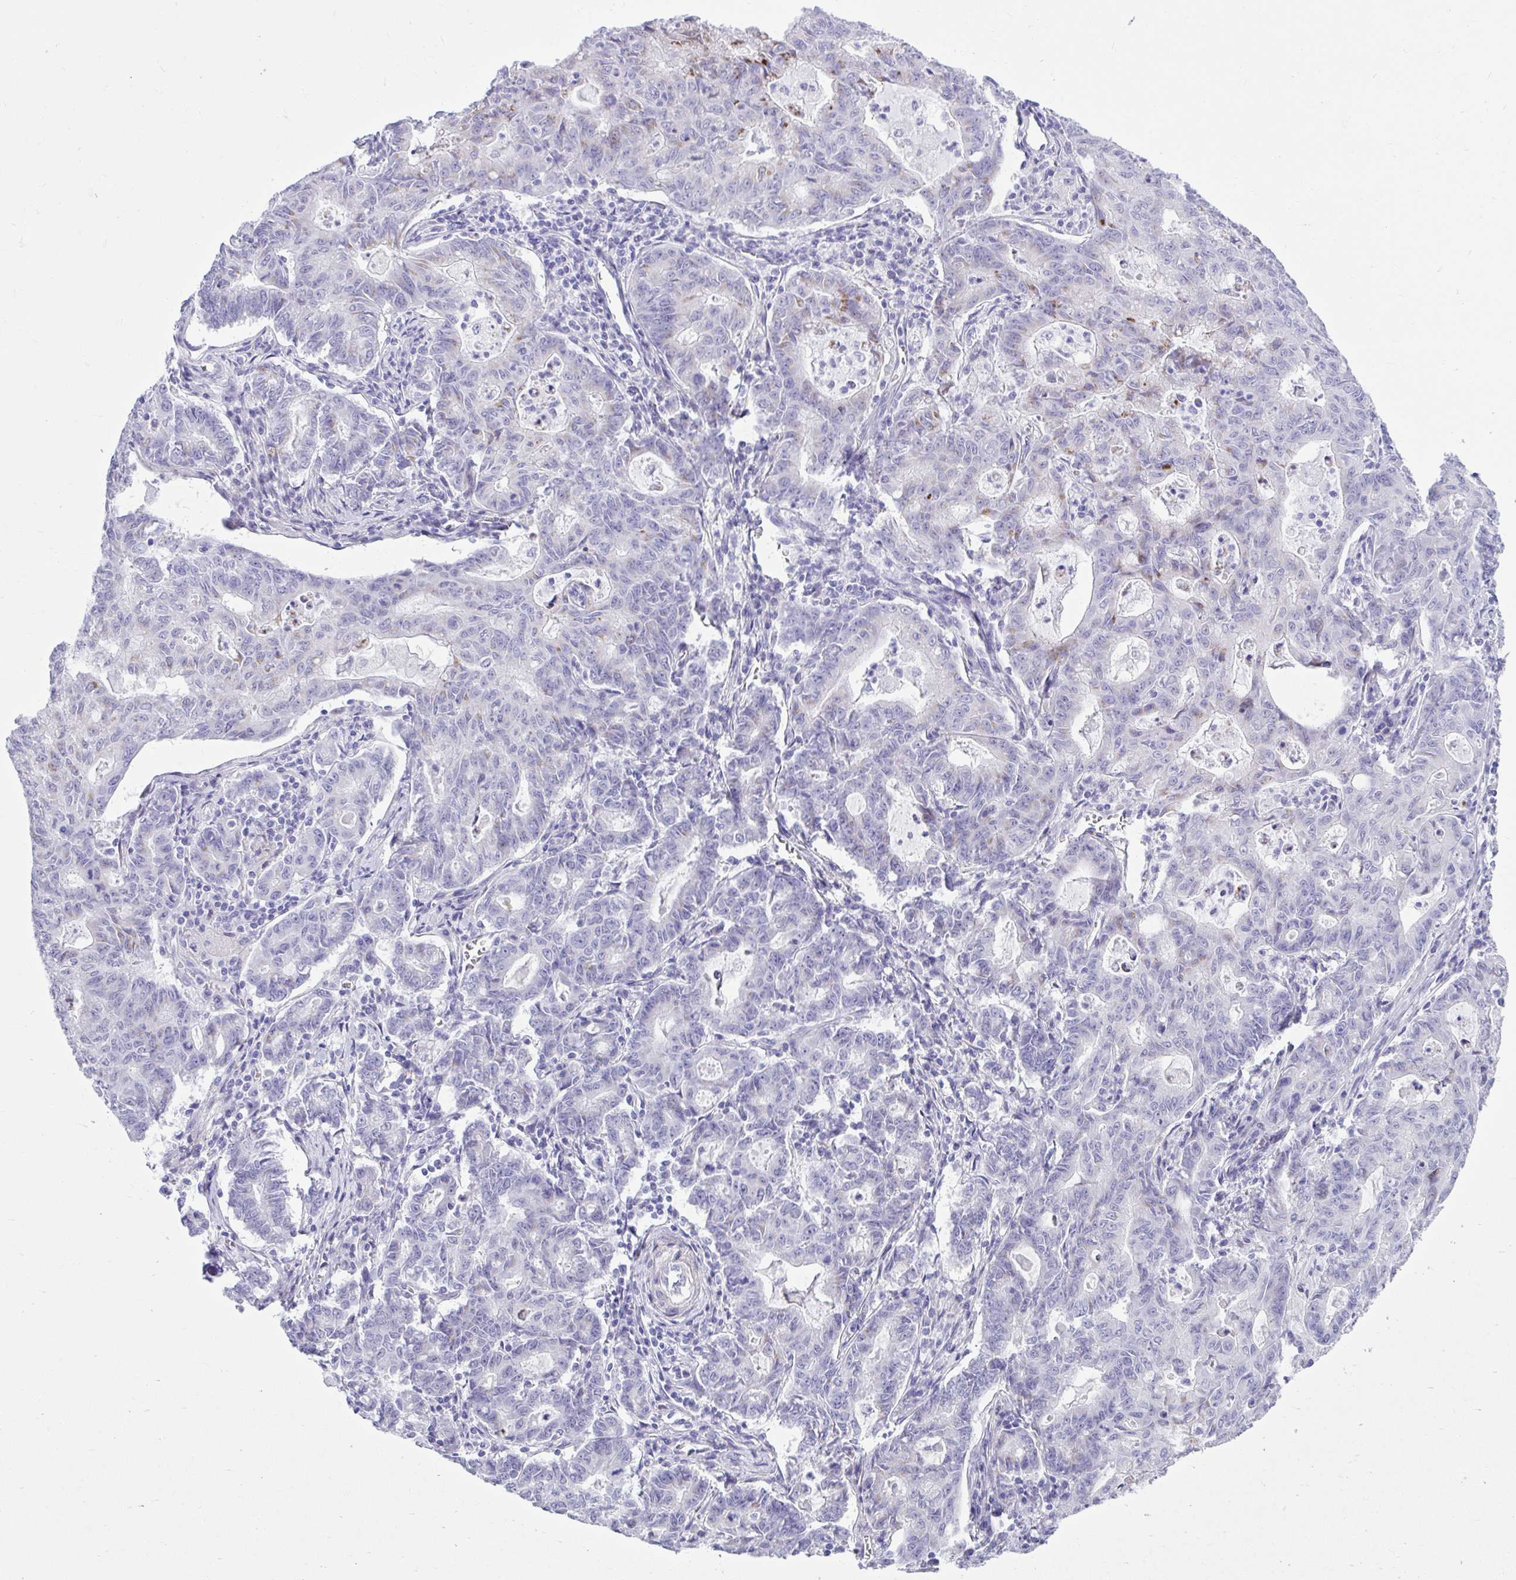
{"staining": {"intensity": "negative", "quantity": "none", "location": "none"}, "tissue": "stomach cancer", "cell_type": "Tumor cells", "image_type": "cancer", "snomed": [{"axis": "morphology", "description": "Adenocarcinoma, NOS"}, {"axis": "topography", "description": "Stomach, upper"}], "caption": "An IHC micrograph of stomach cancer is shown. There is no staining in tumor cells of stomach cancer.", "gene": "ISL1", "patient": {"sex": "female", "age": 79}}